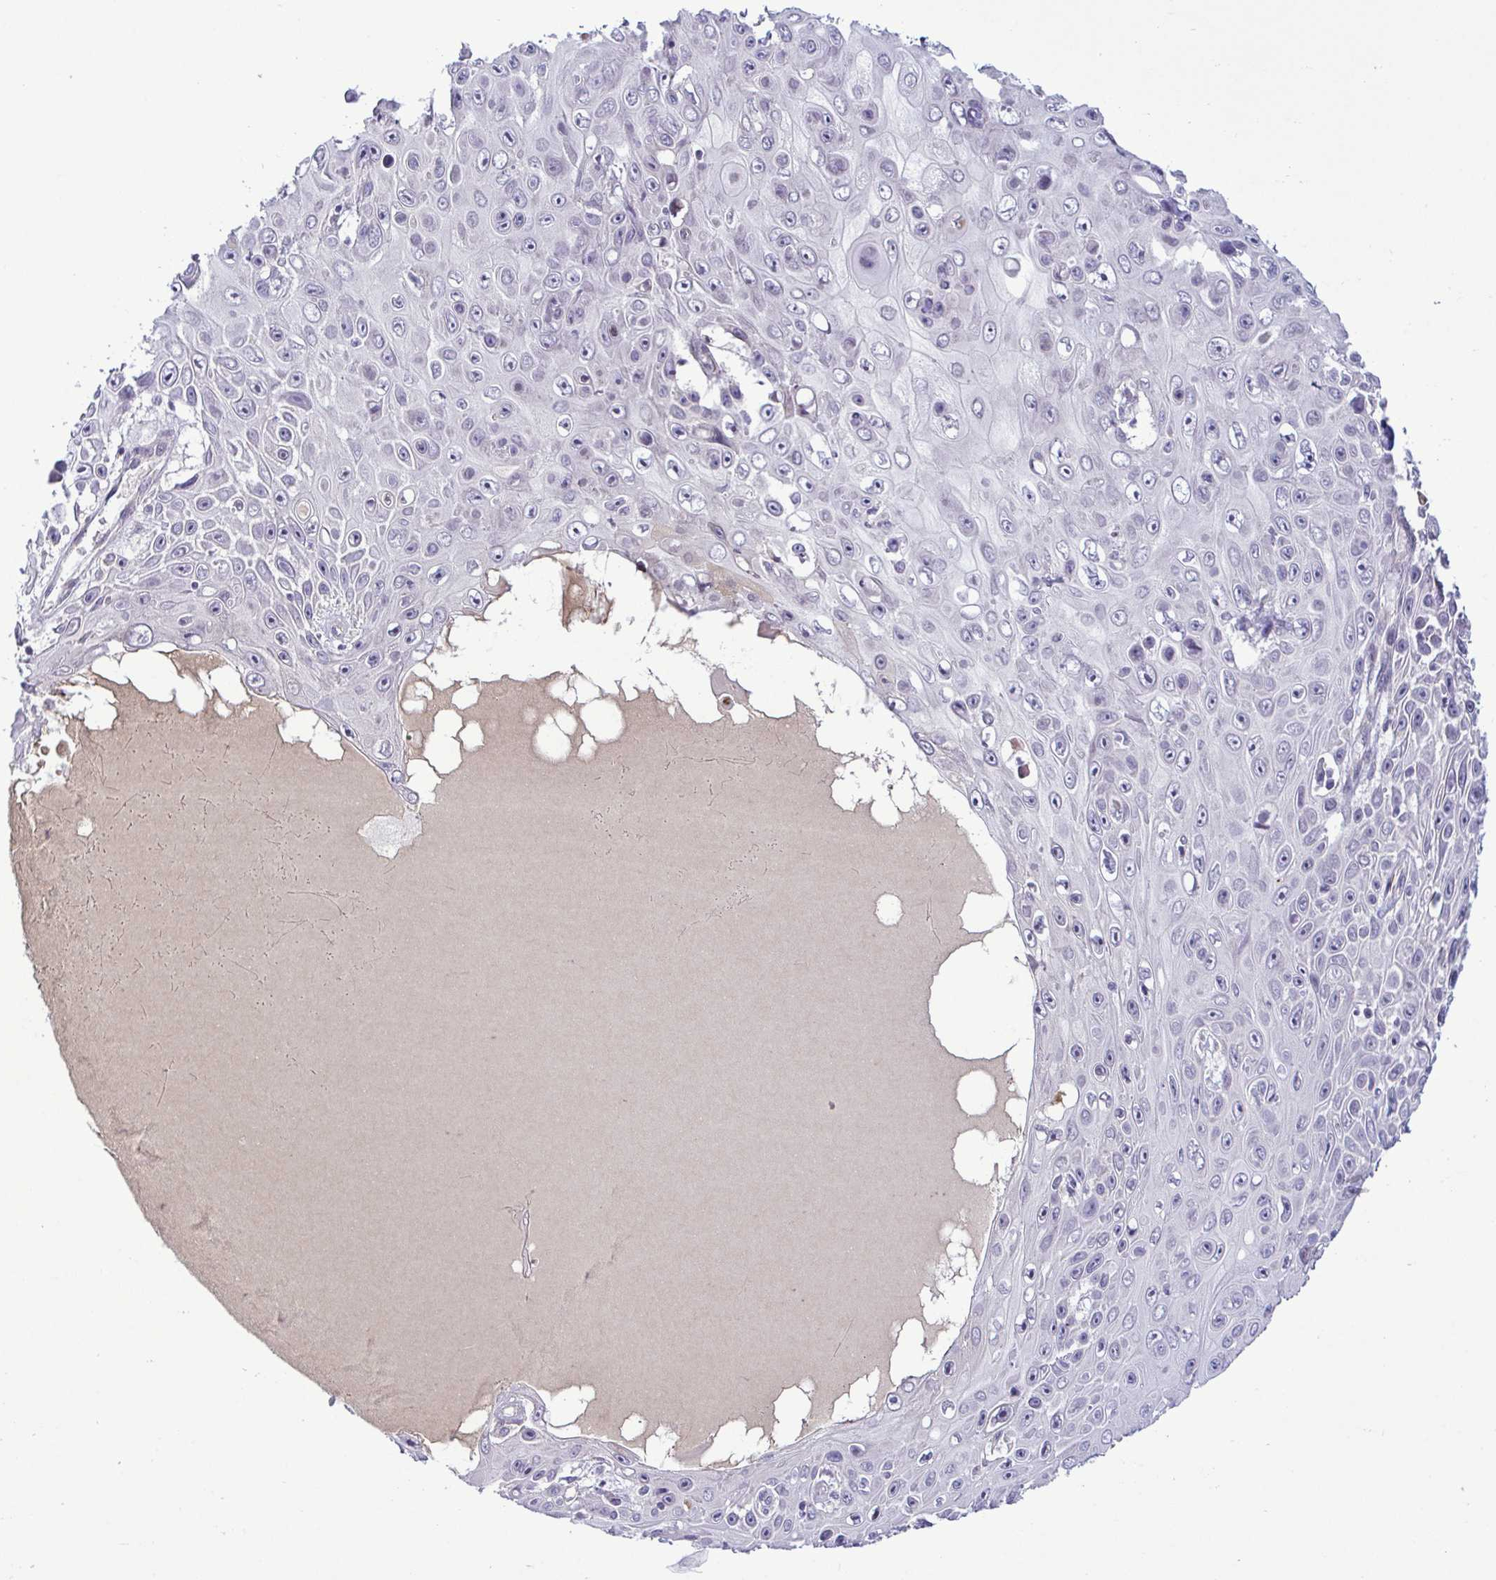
{"staining": {"intensity": "negative", "quantity": "none", "location": "none"}, "tissue": "skin cancer", "cell_type": "Tumor cells", "image_type": "cancer", "snomed": [{"axis": "morphology", "description": "Squamous cell carcinoma, NOS"}, {"axis": "topography", "description": "Skin"}], "caption": "Immunohistochemistry (IHC) image of neoplastic tissue: skin squamous cell carcinoma stained with DAB (3,3'-diaminobenzidine) demonstrates no significant protein expression in tumor cells.", "gene": "SYNPO2L", "patient": {"sex": "male", "age": 82}}